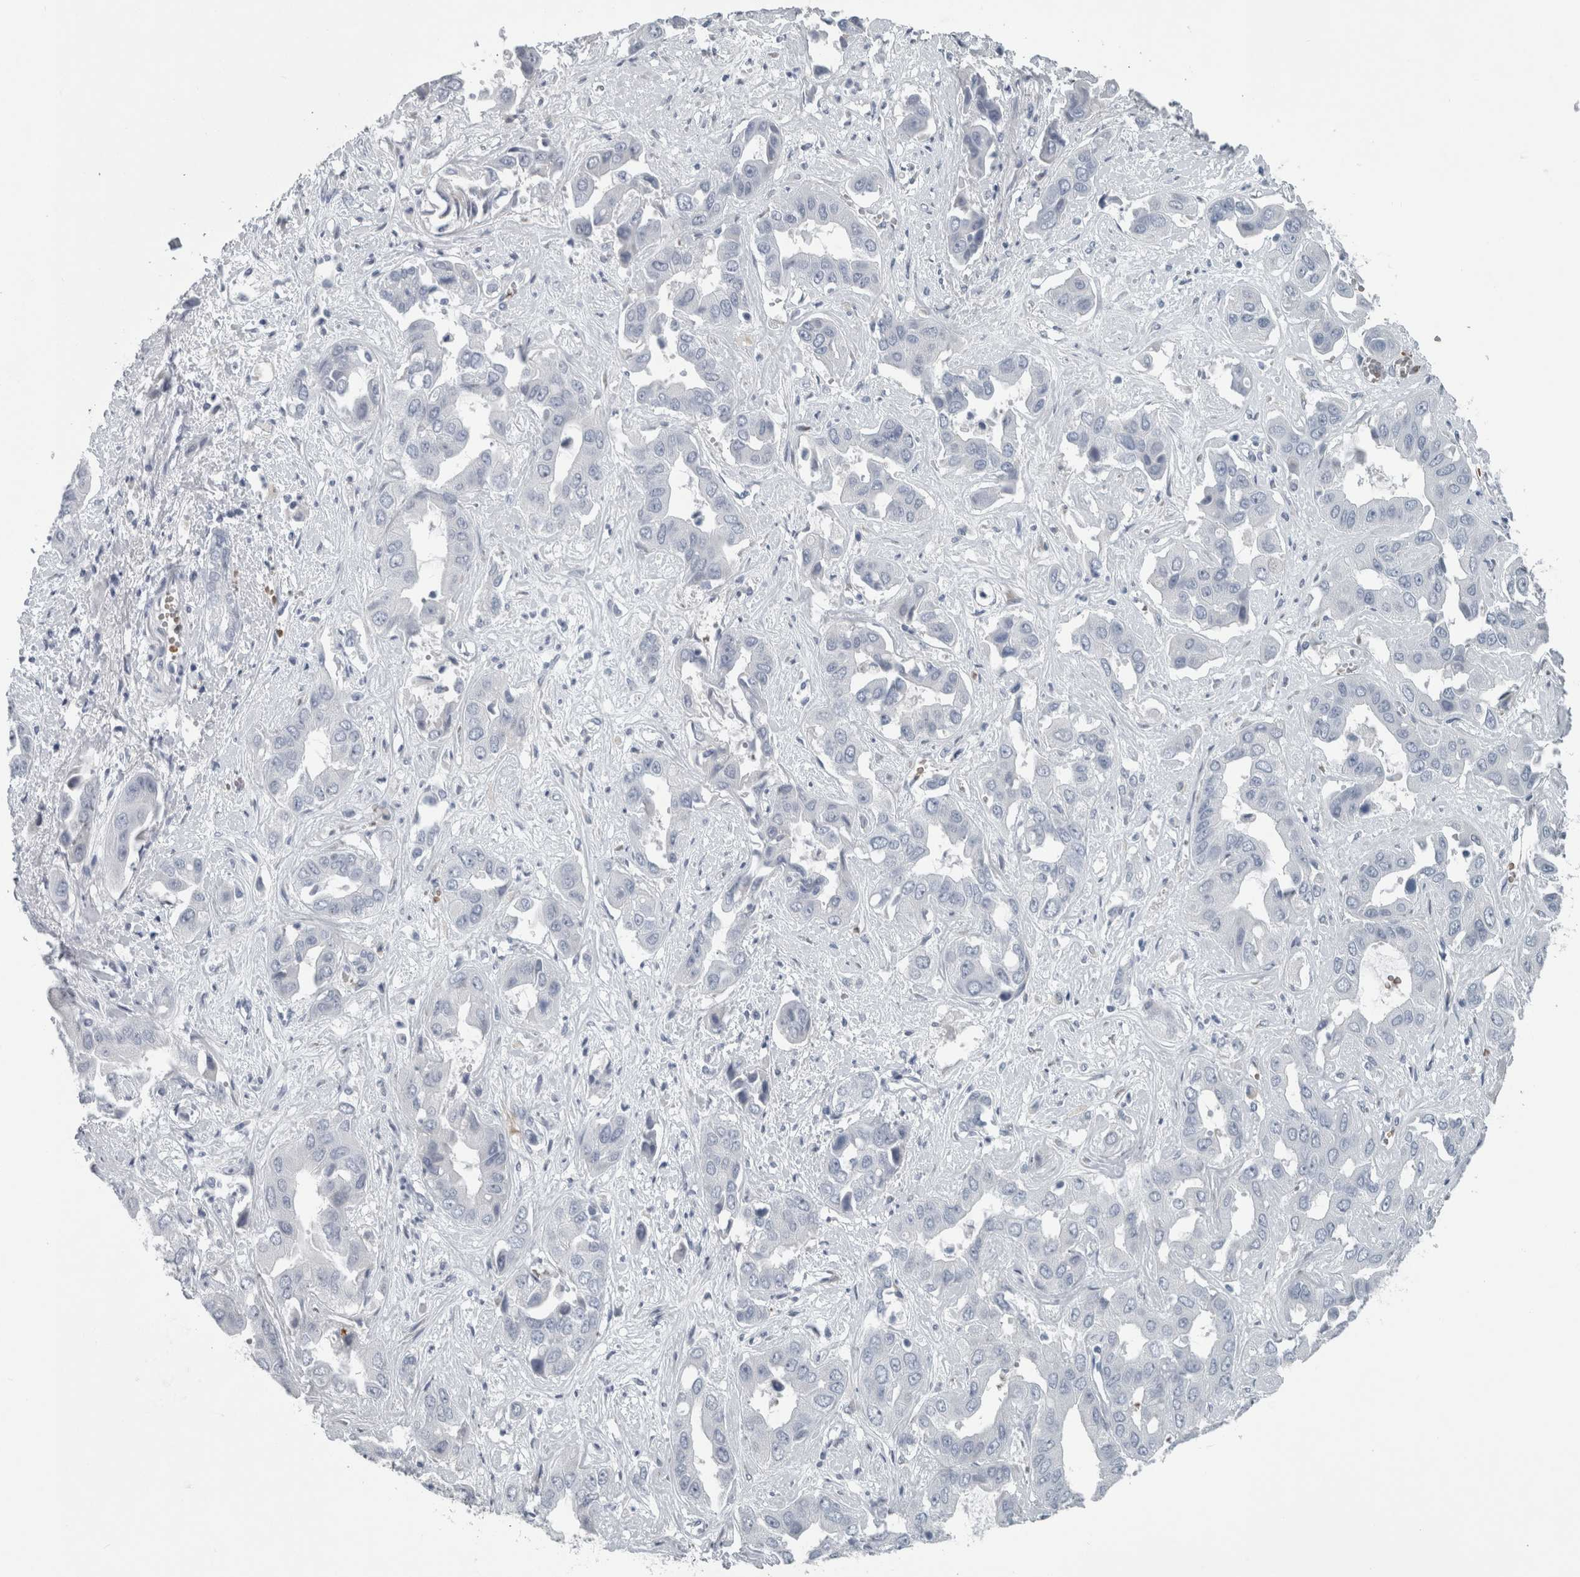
{"staining": {"intensity": "negative", "quantity": "none", "location": "none"}, "tissue": "liver cancer", "cell_type": "Tumor cells", "image_type": "cancer", "snomed": [{"axis": "morphology", "description": "Cholangiocarcinoma"}, {"axis": "topography", "description": "Liver"}], "caption": "Micrograph shows no protein expression in tumor cells of cholangiocarcinoma (liver) tissue.", "gene": "SH3GL2", "patient": {"sex": "female", "age": 52}}